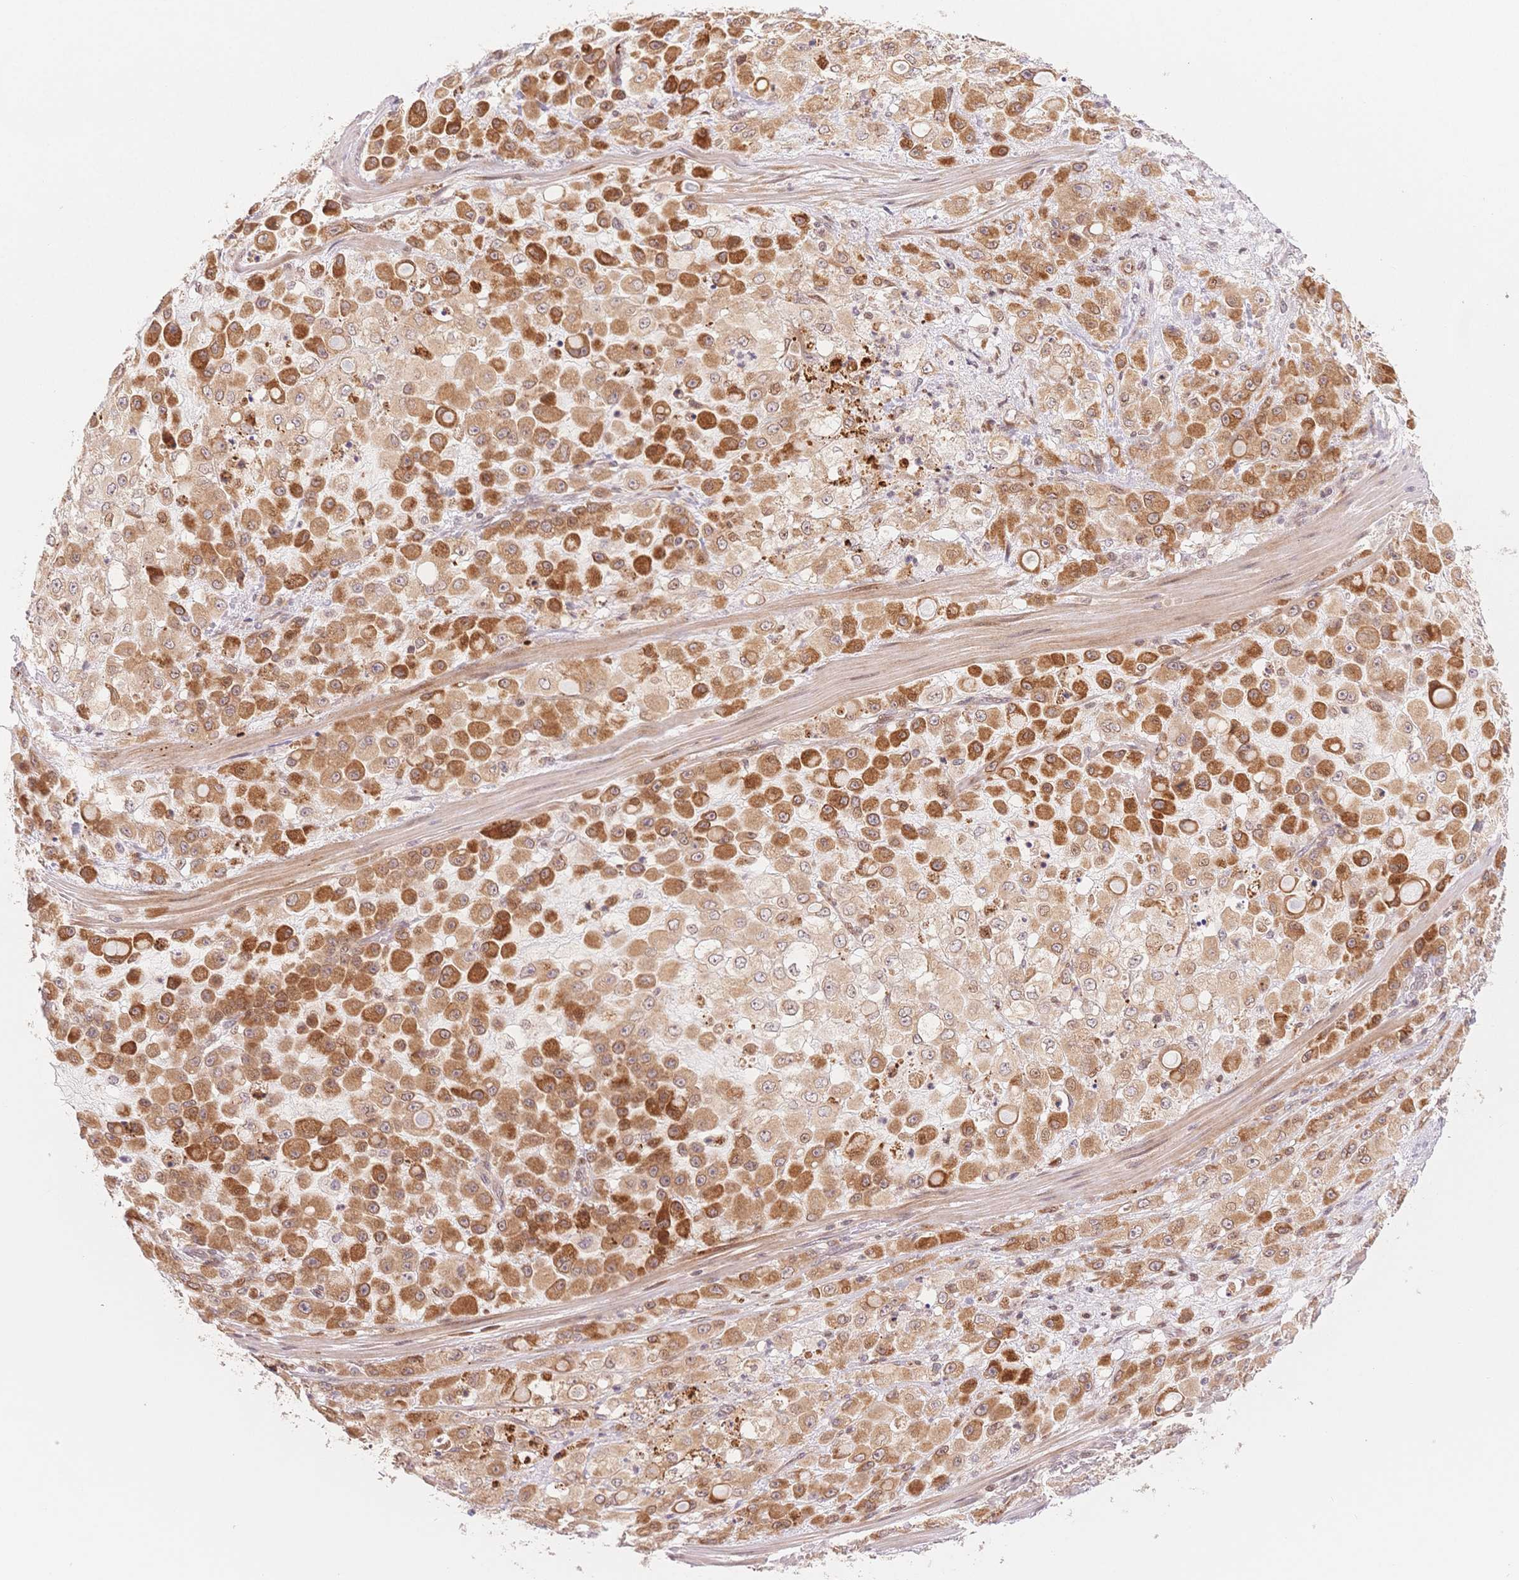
{"staining": {"intensity": "strong", "quantity": ">75%", "location": "cytoplasmic/membranous"}, "tissue": "stomach cancer", "cell_type": "Tumor cells", "image_type": "cancer", "snomed": [{"axis": "morphology", "description": "Adenocarcinoma, NOS"}, {"axis": "topography", "description": "Stomach"}], "caption": "Stomach cancer (adenocarcinoma) was stained to show a protein in brown. There is high levels of strong cytoplasmic/membranous expression in about >75% of tumor cells.", "gene": "STK39", "patient": {"sex": "female", "age": 76}}